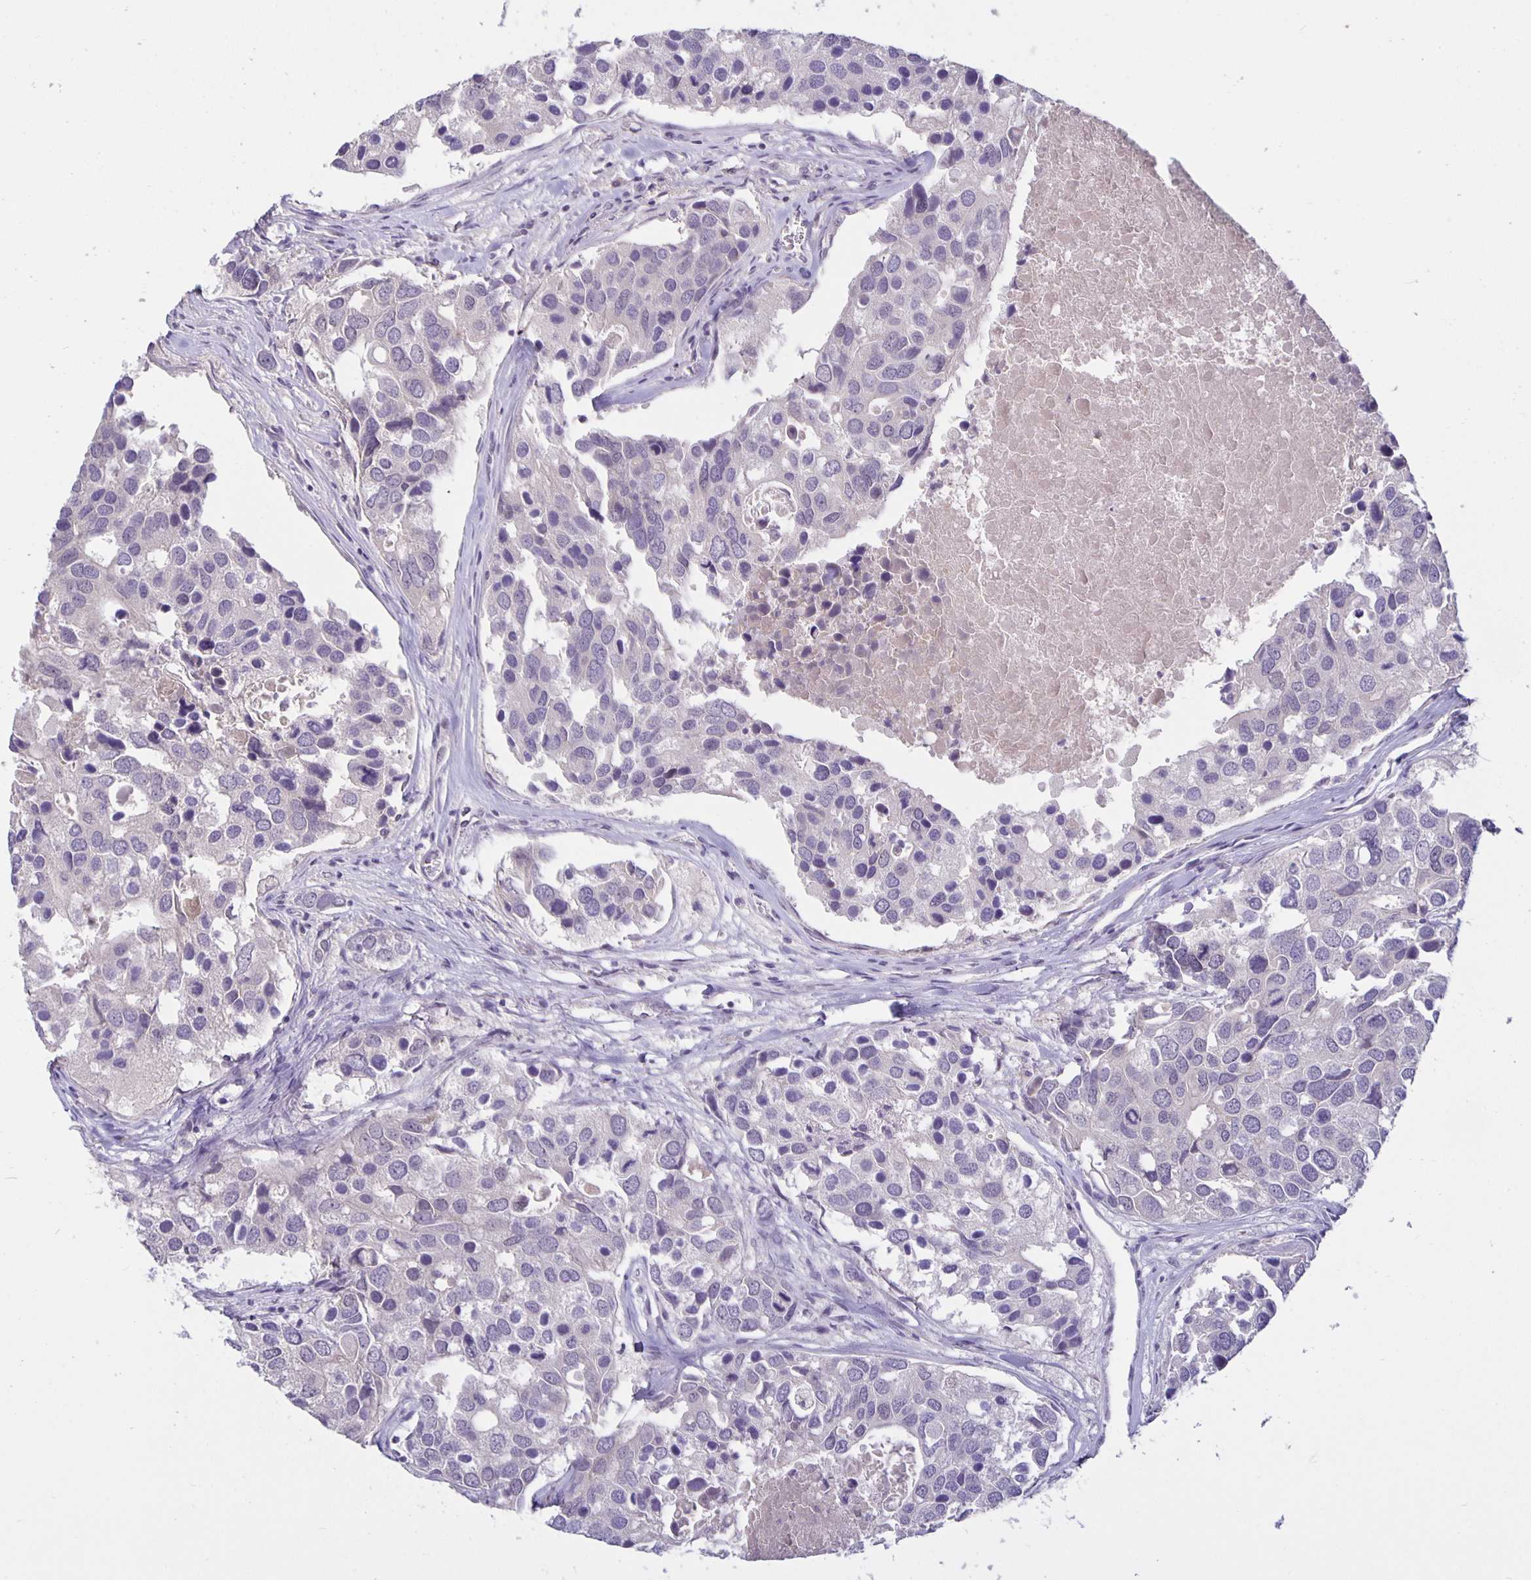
{"staining": {"intensity": "negative", "quantity": "none", "location": "none"}, "tissue": "breast cancer", "cell_type": "Tumor cells", "image_type": "cancer", "snomed": [{"axis": "morphology", "description": "Duct carcinoma"}, {"axis": "topography", "description": "Breast"}], "caption": "This is an immunohistochemistry micrograph of human breast cancer (infiltrating ductal carcinoma). There is no positivity in tumor cells.", "gene": "ARVCF", "patient": {"sex": "female", "age": 83}}